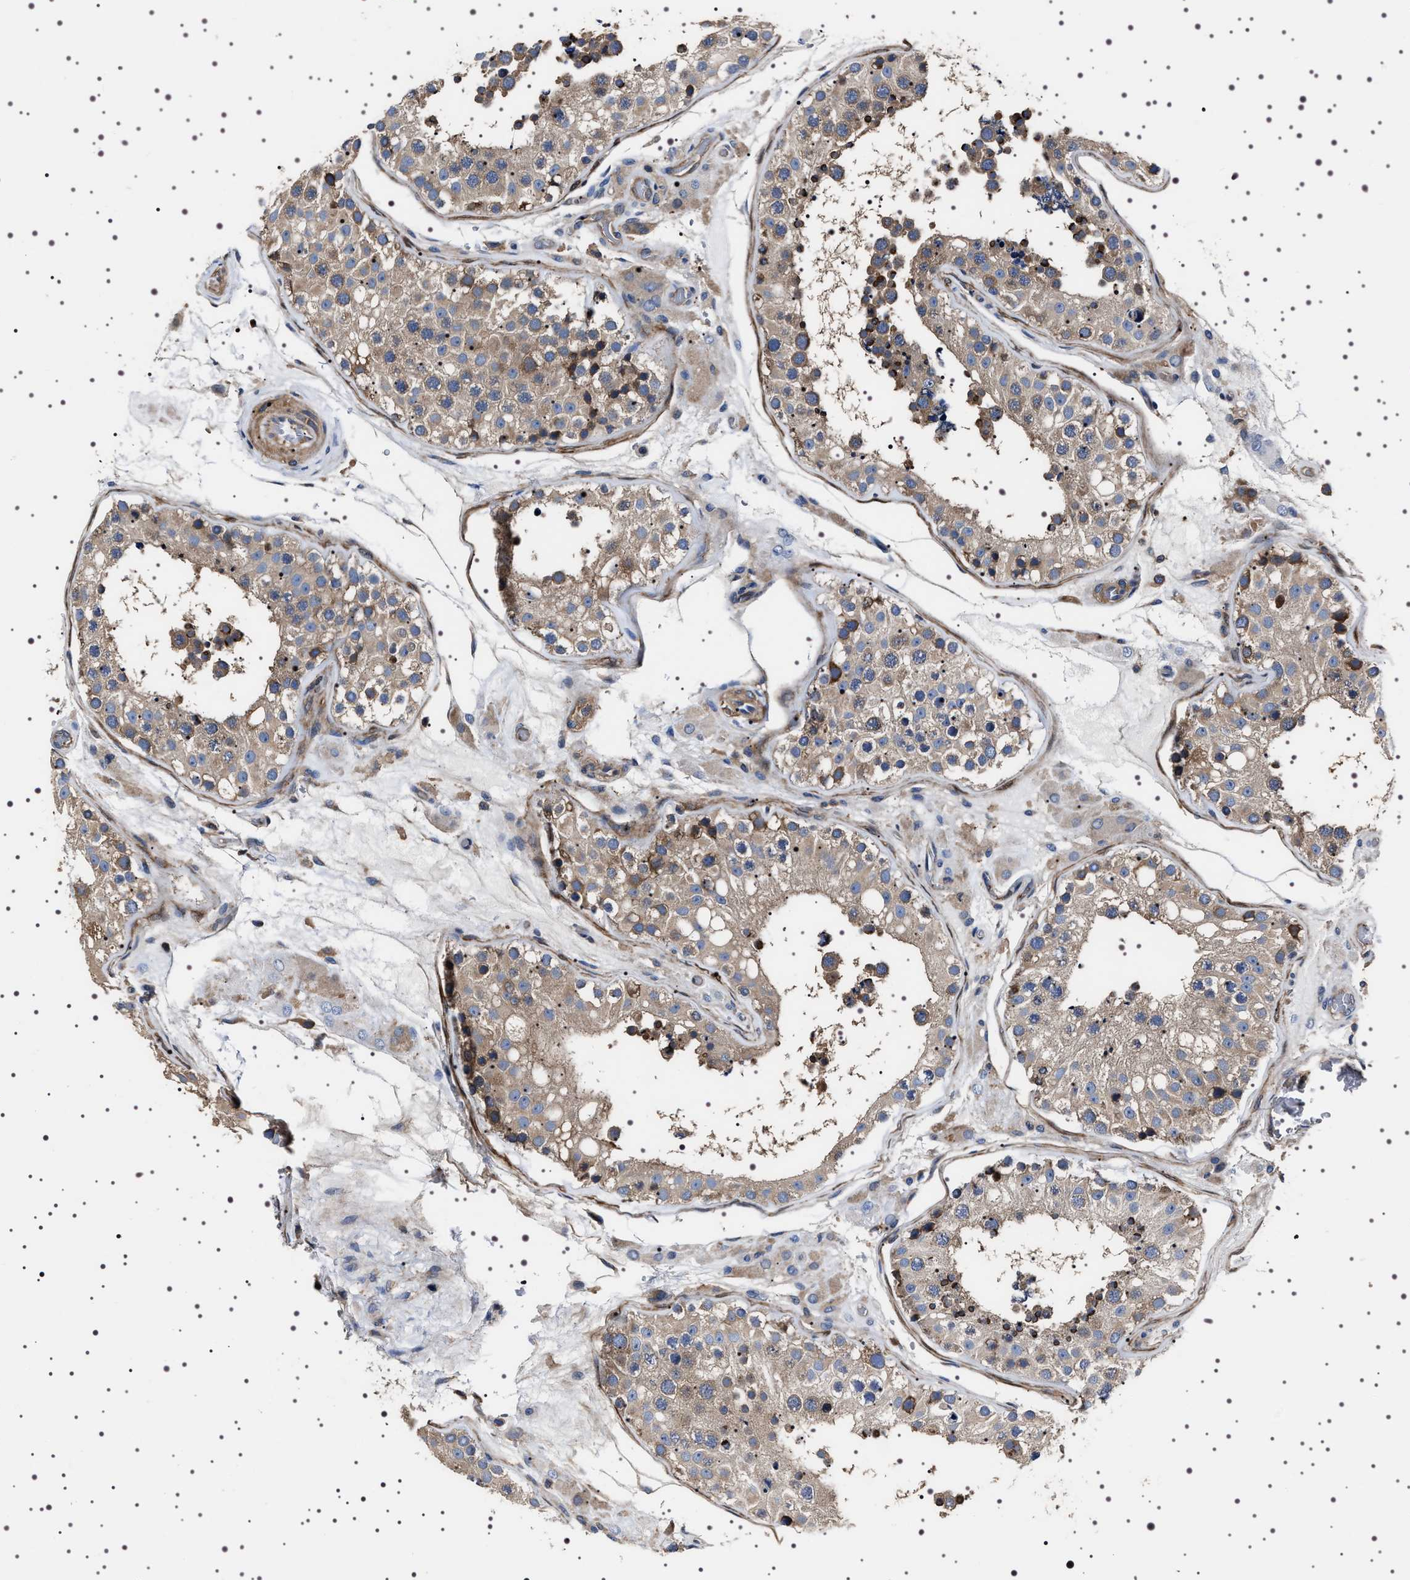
{"staining": {"intensity": "weak", "quantity": "25%-75%", "location": "cytoplasmic/membranous"}, "tissue": "testis", "cell_type": "Cells in seminiferous ducts", "image_type": "normal", "snomed": [{"axis": "morphology", "description": "Normal tissue, NOS"}, {"axis": "topography", "description": "Testis"}], "caption": "Protein analysis of benign testis exhibits weak cytoplasmic/membranous positivity in about 25%-75% of cells in seminiferous ducts. (IHC, brightfield microscopy, high magnification).", "gene": "WDR1", "patient": {"sex": "male", "age": 26}}